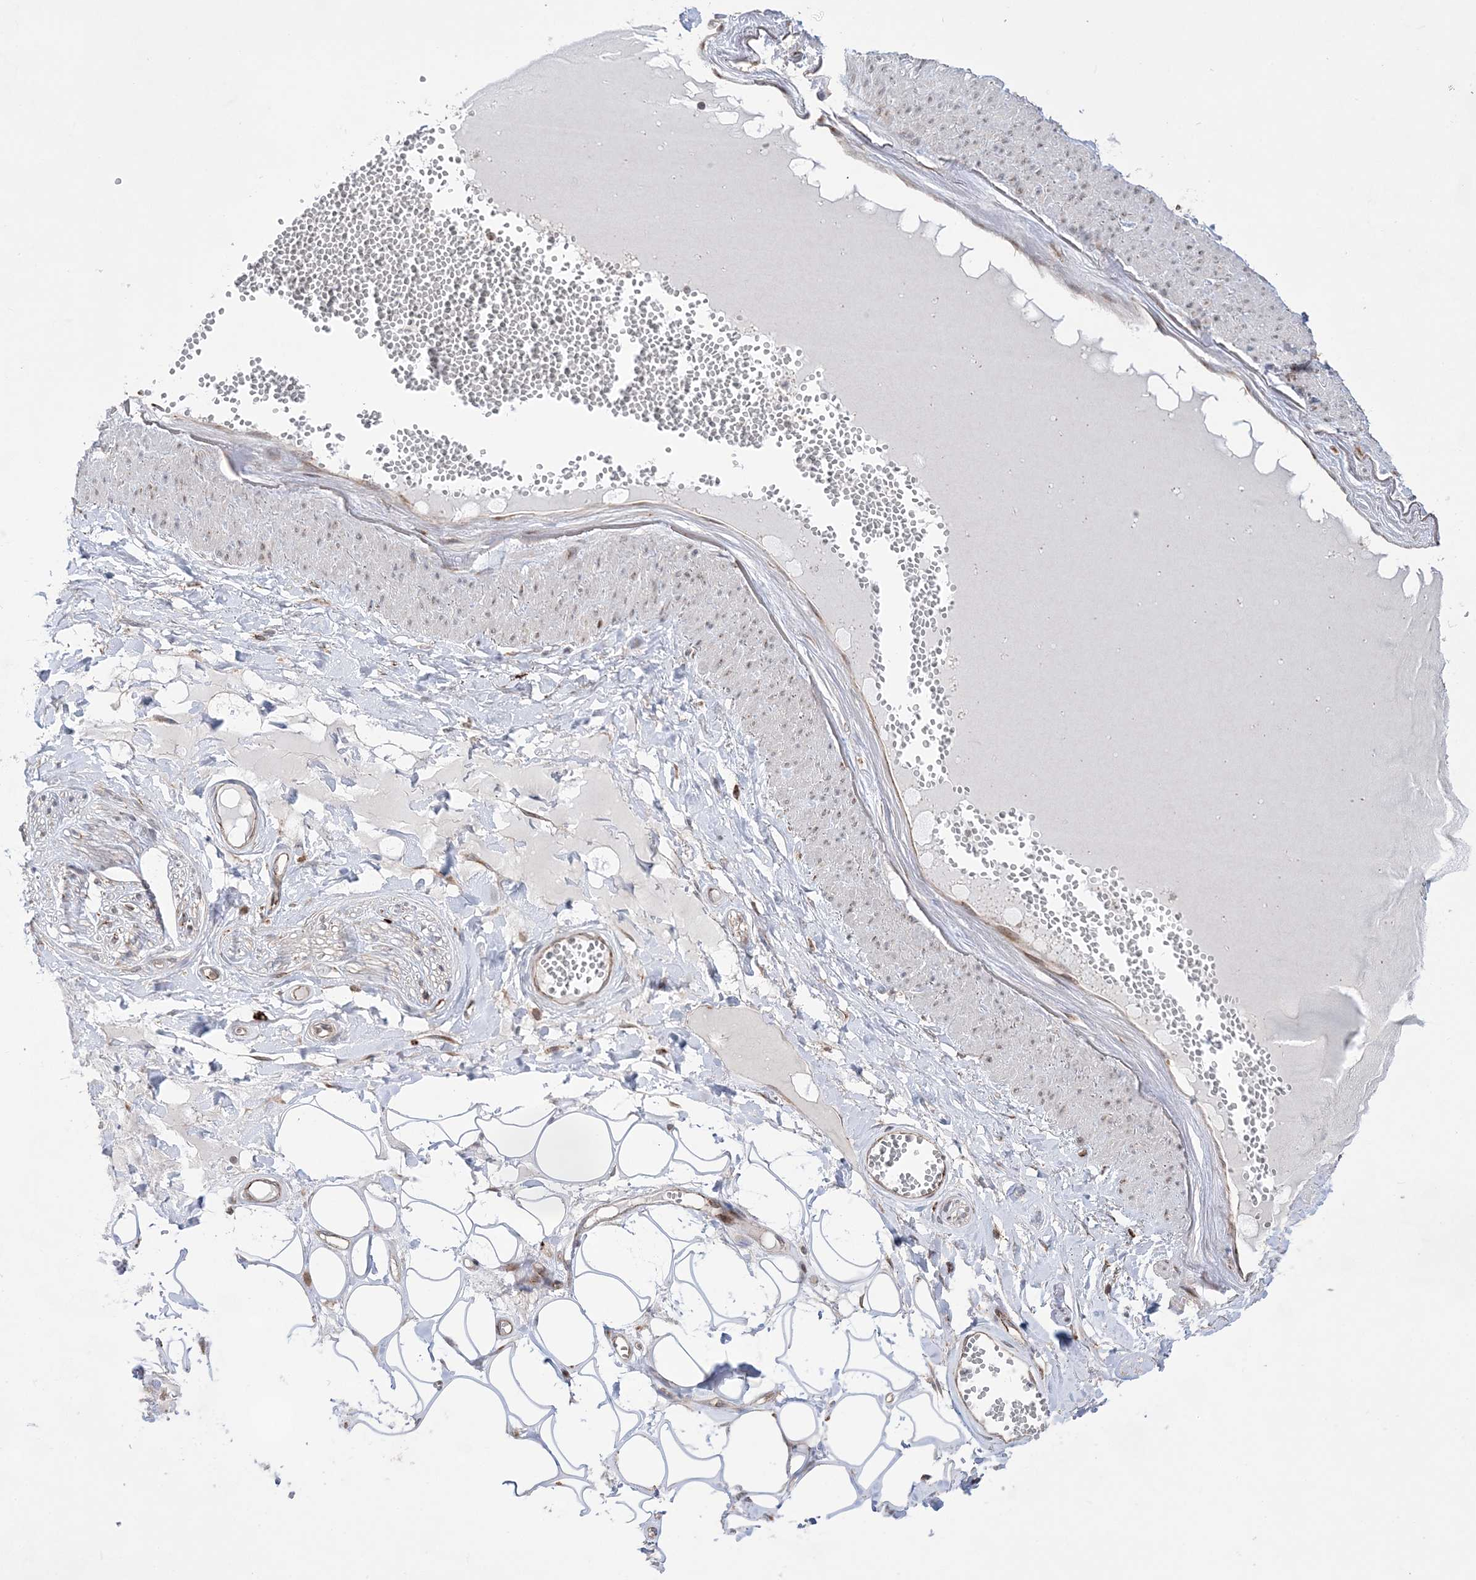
{"staining": {"intensity": "negative", "quantity": "none", "location": "none"}, "tissue": "adipose tissue", "cell_type": "Adipocytes", "image_type": "normal", "snomed": [{"axis": "morphology", "description": "Normal tissue, NOS"}, {"axis": "morphology", "description": "Inflammation, NOS"}, {"axis": "topography", "description": "Salivary gland"}, {"axis": "topography", "description": "Peripheral nerve tissue"}], "caption": "Micrograph shows no protein positivity in adipocytes of normal adipose tissue. The staining was performed using DAB to visualize the protein expression in brown, while the nuclei were stained in blue with hematoxylin (Magnification: 20x).", "gene": "ANAPC15", "patient": {"sex": "female", "age": 75}}